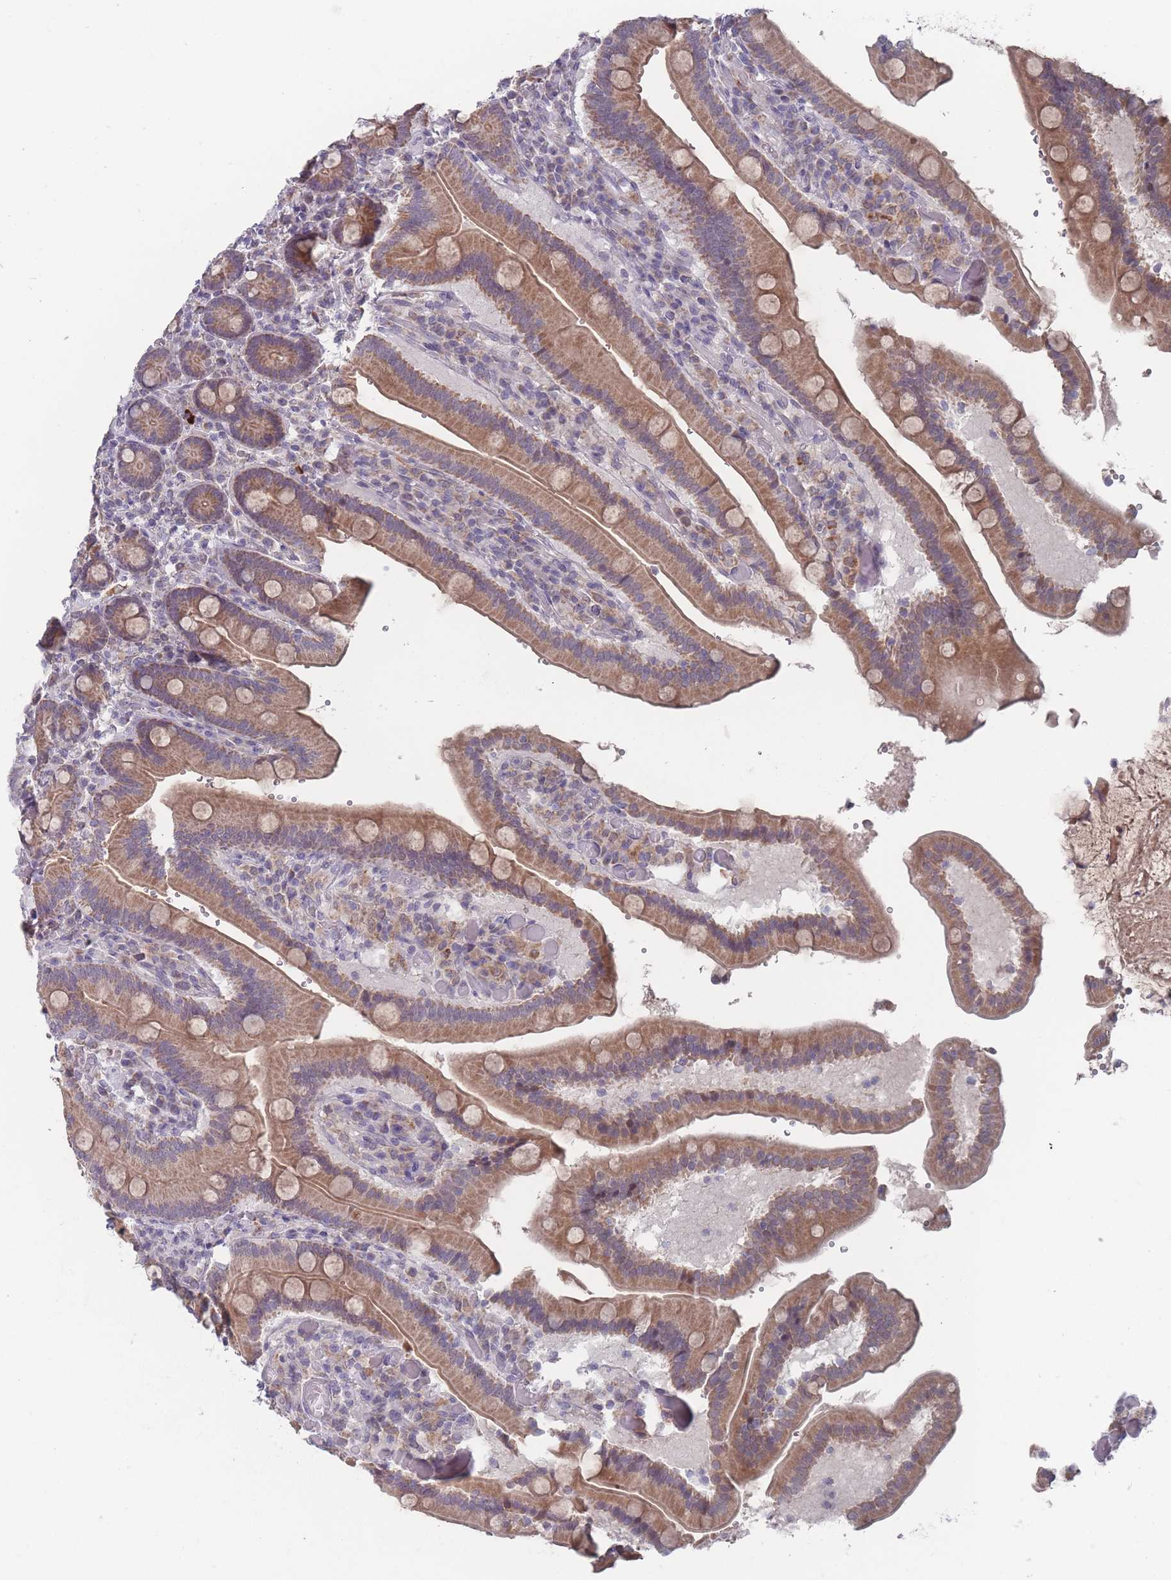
{"staining": {"intensity": "moderate", "quantity": ">75%", "location": "cytoplasmic/membranous"}, "tissue": "duodenum", "cell_type": "Glandular cells", "image_type": "normal", "snomed": [{"axis": "morphology", "description": "Normal tissue, NOS"}, {"axis": "topography", "description": "Duodenum"}], "caption": "The micrograph displays staining of benign duodenum, revealing moderate cytoplasmic/membranous protein expression (brown color) within glandular cells.", "gene": "PEX7", "patient": {"sex": "female", "age": 62}}